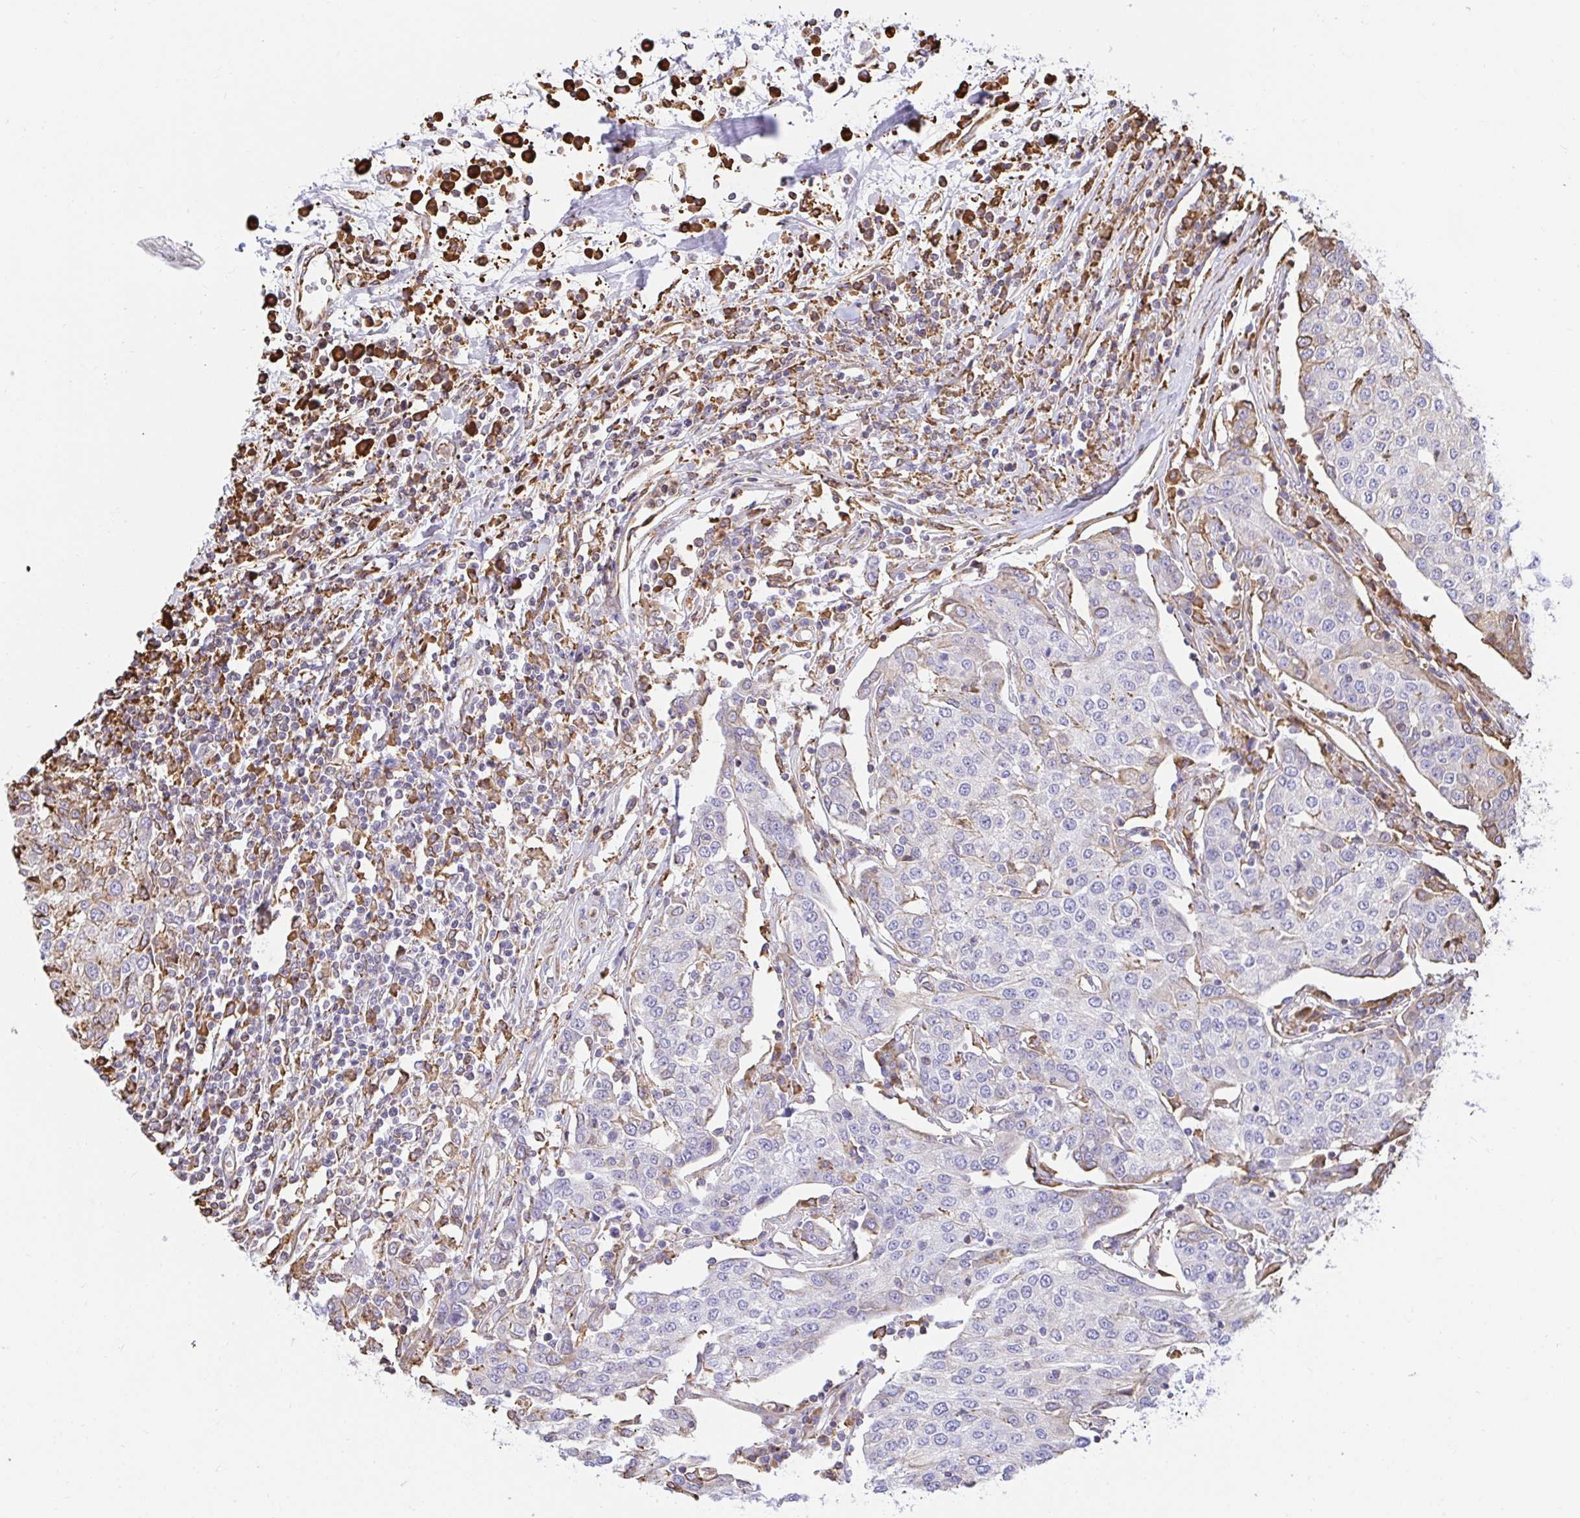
{"staining": {"intensity": "negative", "quantity": "none", "location": "none"}, "tissue": "urothelial cancer", "cell_type": "Tumor cells", "image_type": "cancer", "snomed": [{"axis": "morphology", "description": "Urothelial carcinoma, High grade"}, {"axis": "topography", "description": "Urinary bladder"}], "caption": "The IHC micrograph has no significant expression in tumor cells of high-grade urothelial carcinoma tissue.", "gene": "CLGN", "patient": {"sex": "female", "age": 85}}